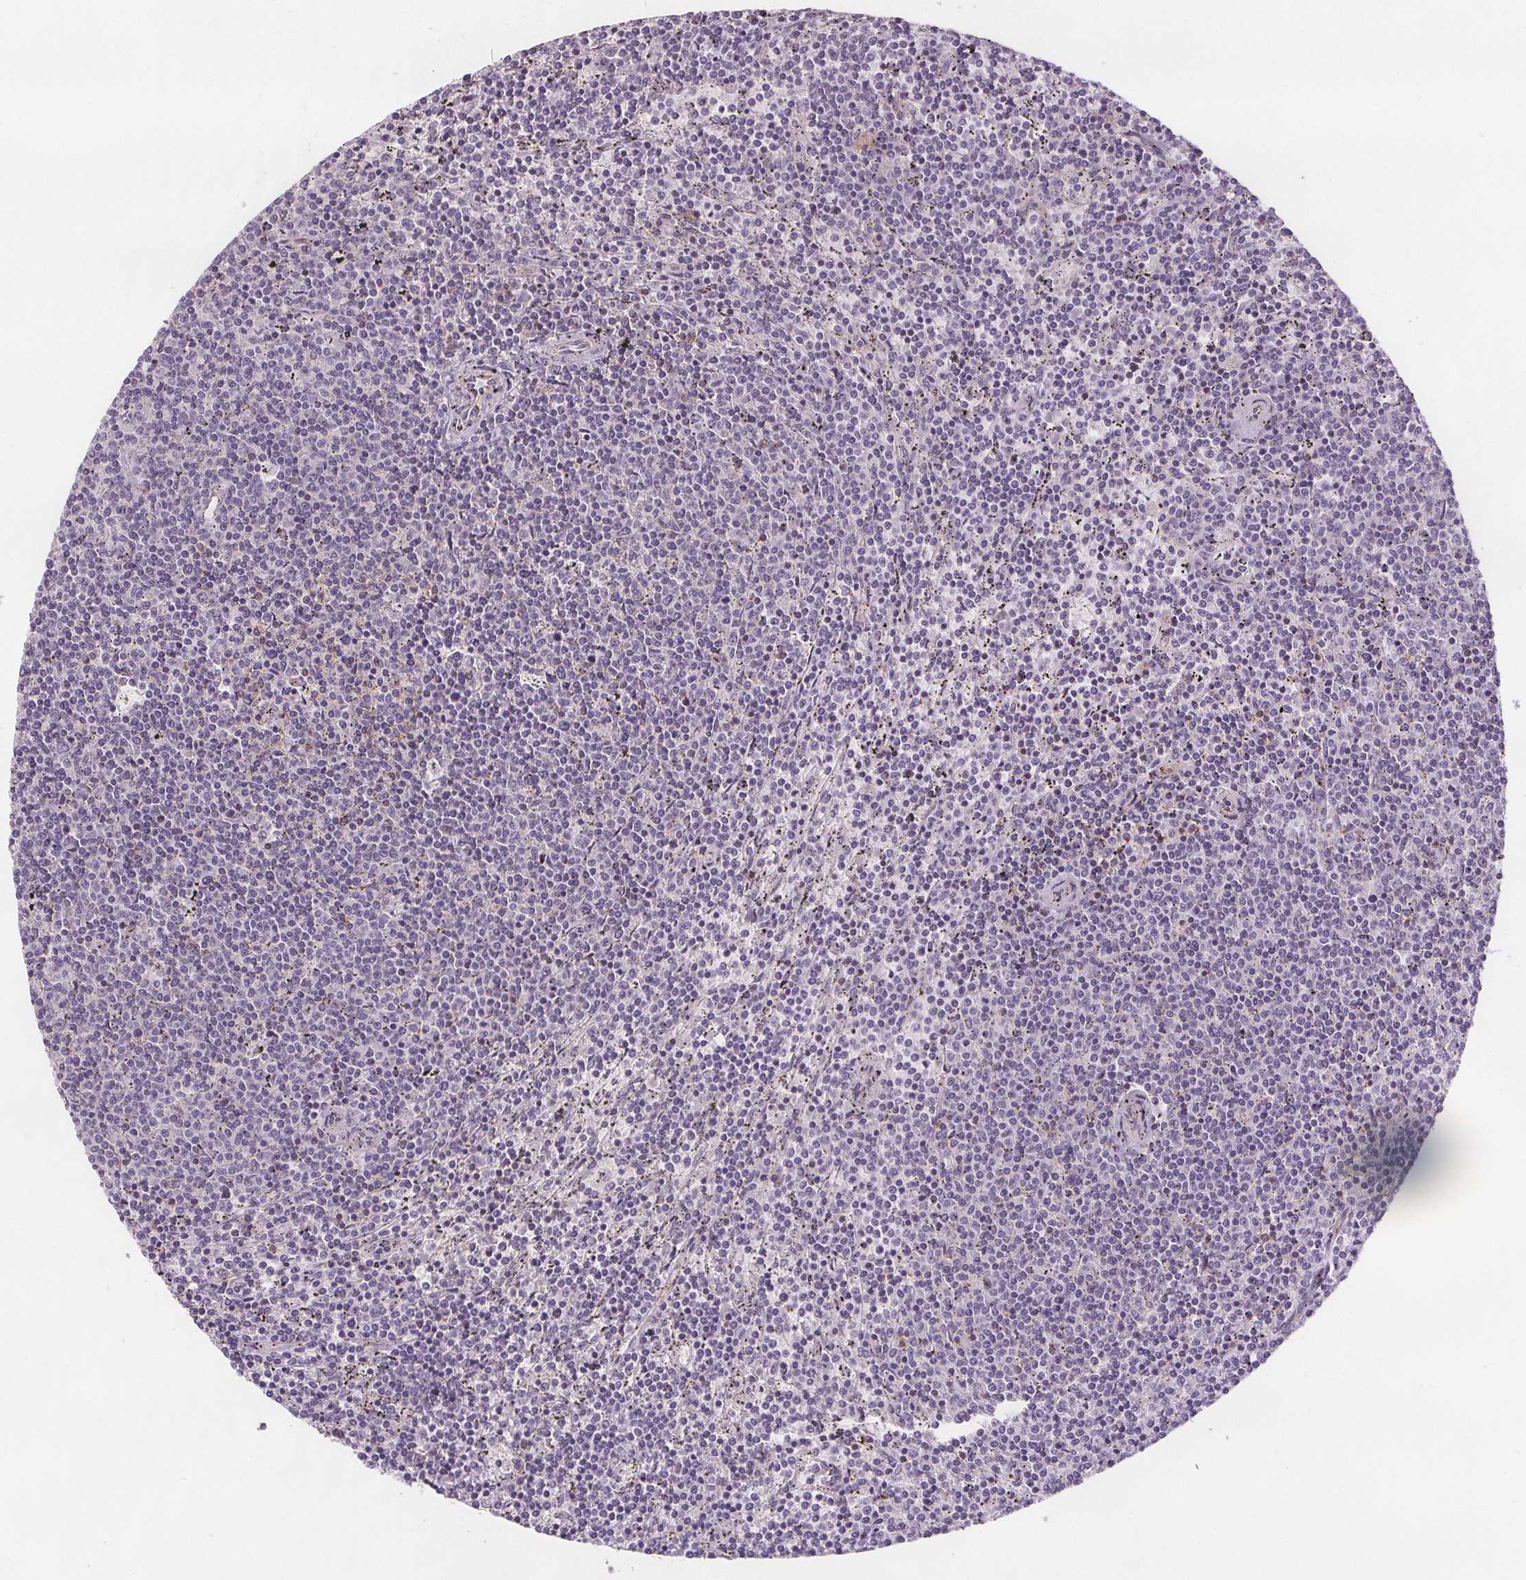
{"staining": {"intensity": "negative", "quantity": "none", "location": "none"}, "tissue": "lymphoma", "cell_type": "Tumor cells", "image_type": "cancer", "snomed": [{"axis": "morphology", "description": "Malignant lymphoma, non-Hodgkin's type, Low grade"}, {"axis": "topography", "description": "Spleen"}], "caption": "Immunohistochemistry (IHC) image of neoplastic tissue: human malignant lymphoma, non-Hodgkin's type (low-grade) stained with DAB displays no significant protein expression in tumor cells. (DAB (3,3'-diaminobenzidine) immunohistochemistry (IHC) with hematoxylin counter stain).", "gene": "ATP1A1", "patient": {"sex": "female", "age": 50}}